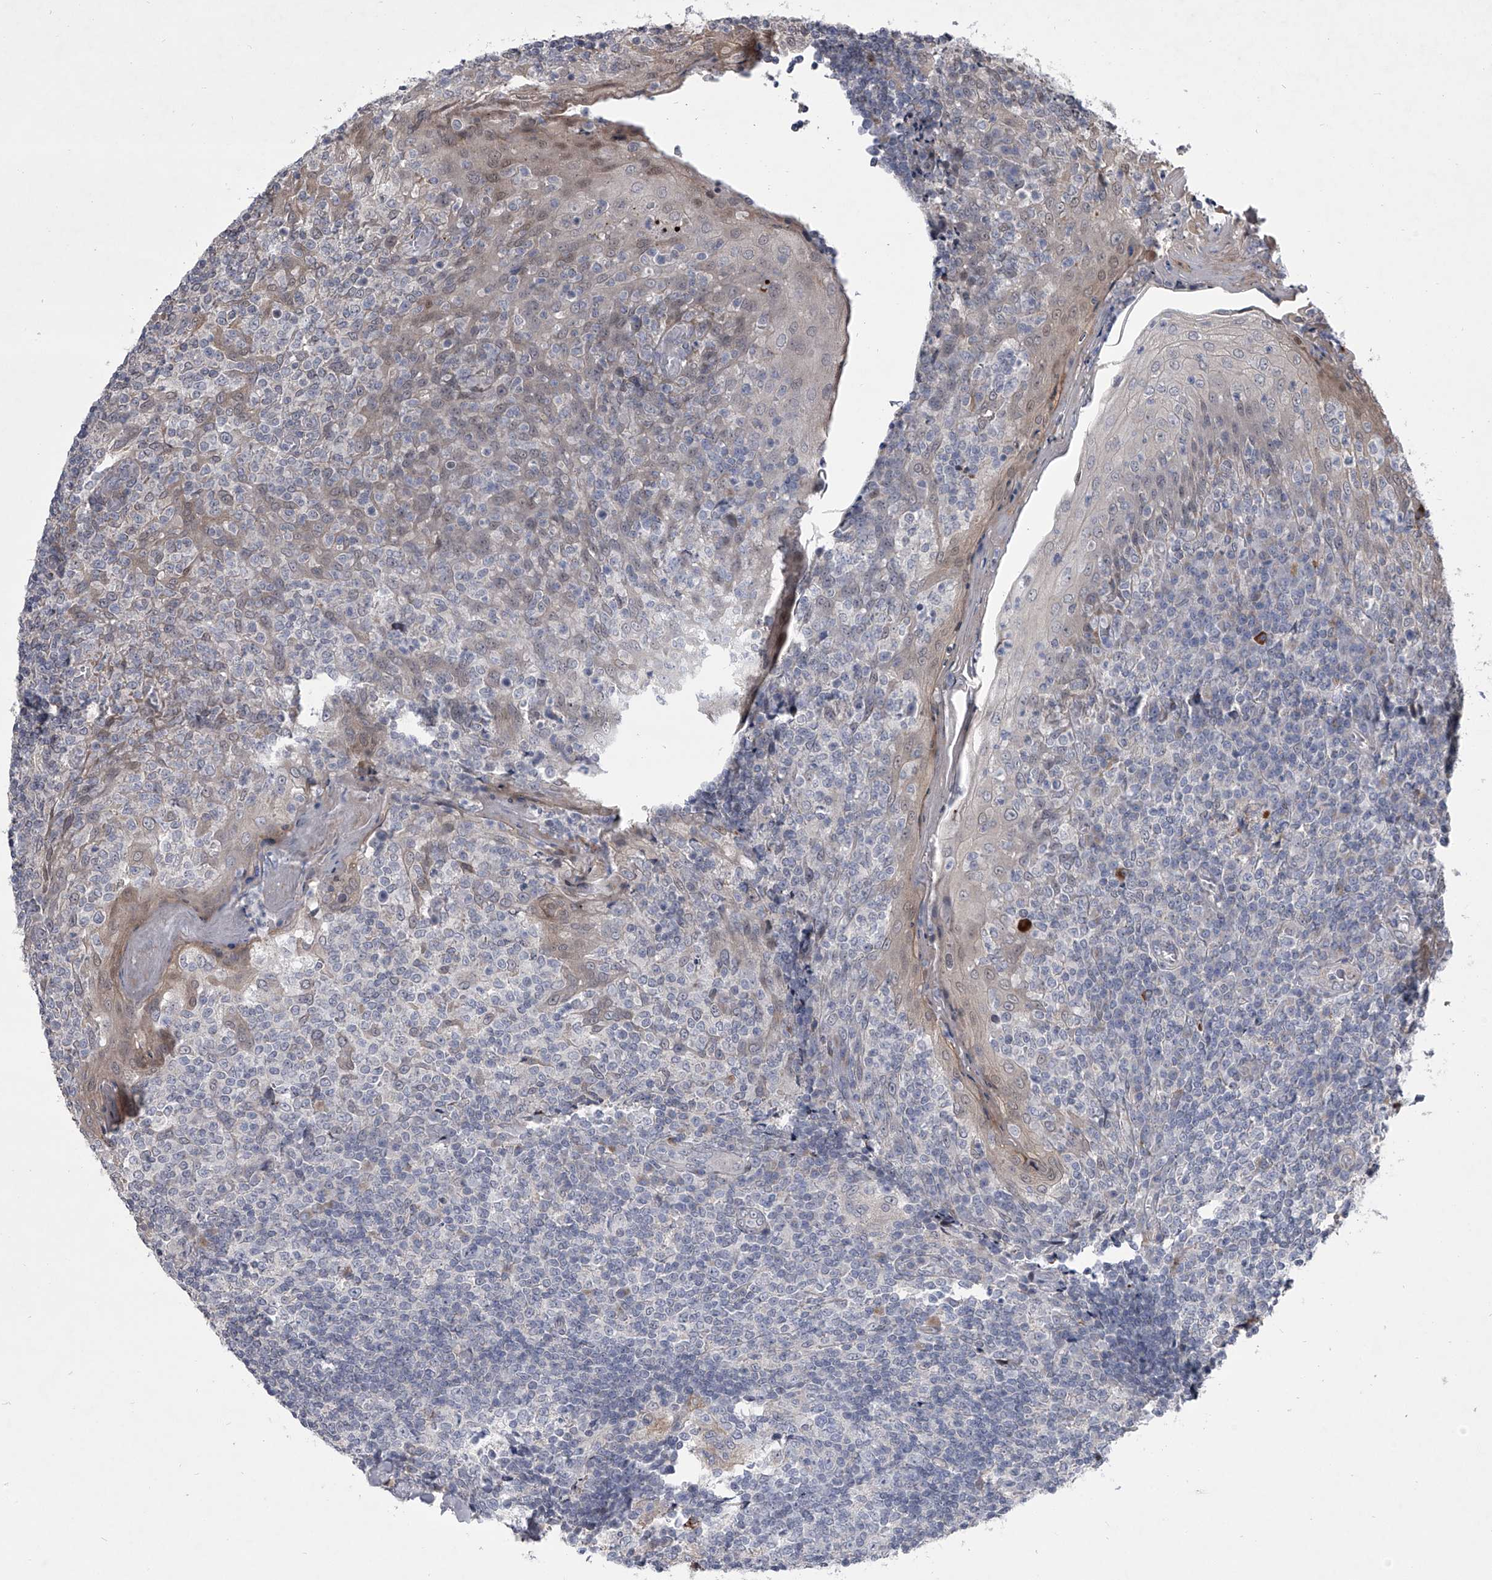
{"staining": {"intensity": "negative", "quantity": "none", "location": "none"}, "tissue": "tonsil", "cell_type": "Germinal center cells", "image_type": "normal", "snomed": [{"axis": "morphology", "description": "Normal tissue, NOS"}, {"axis": "topography", "description": "Tonsil"}], "caption": "Immunohistochemistry (IHC) image of unremarkable tonsil: tonsil stained with DAB (3,3'-diaminobenzidine) shows no significant protein staining in germinal center cells.", "gene": "HEATR6", "patient": {"sex": "female", "age": 19}}